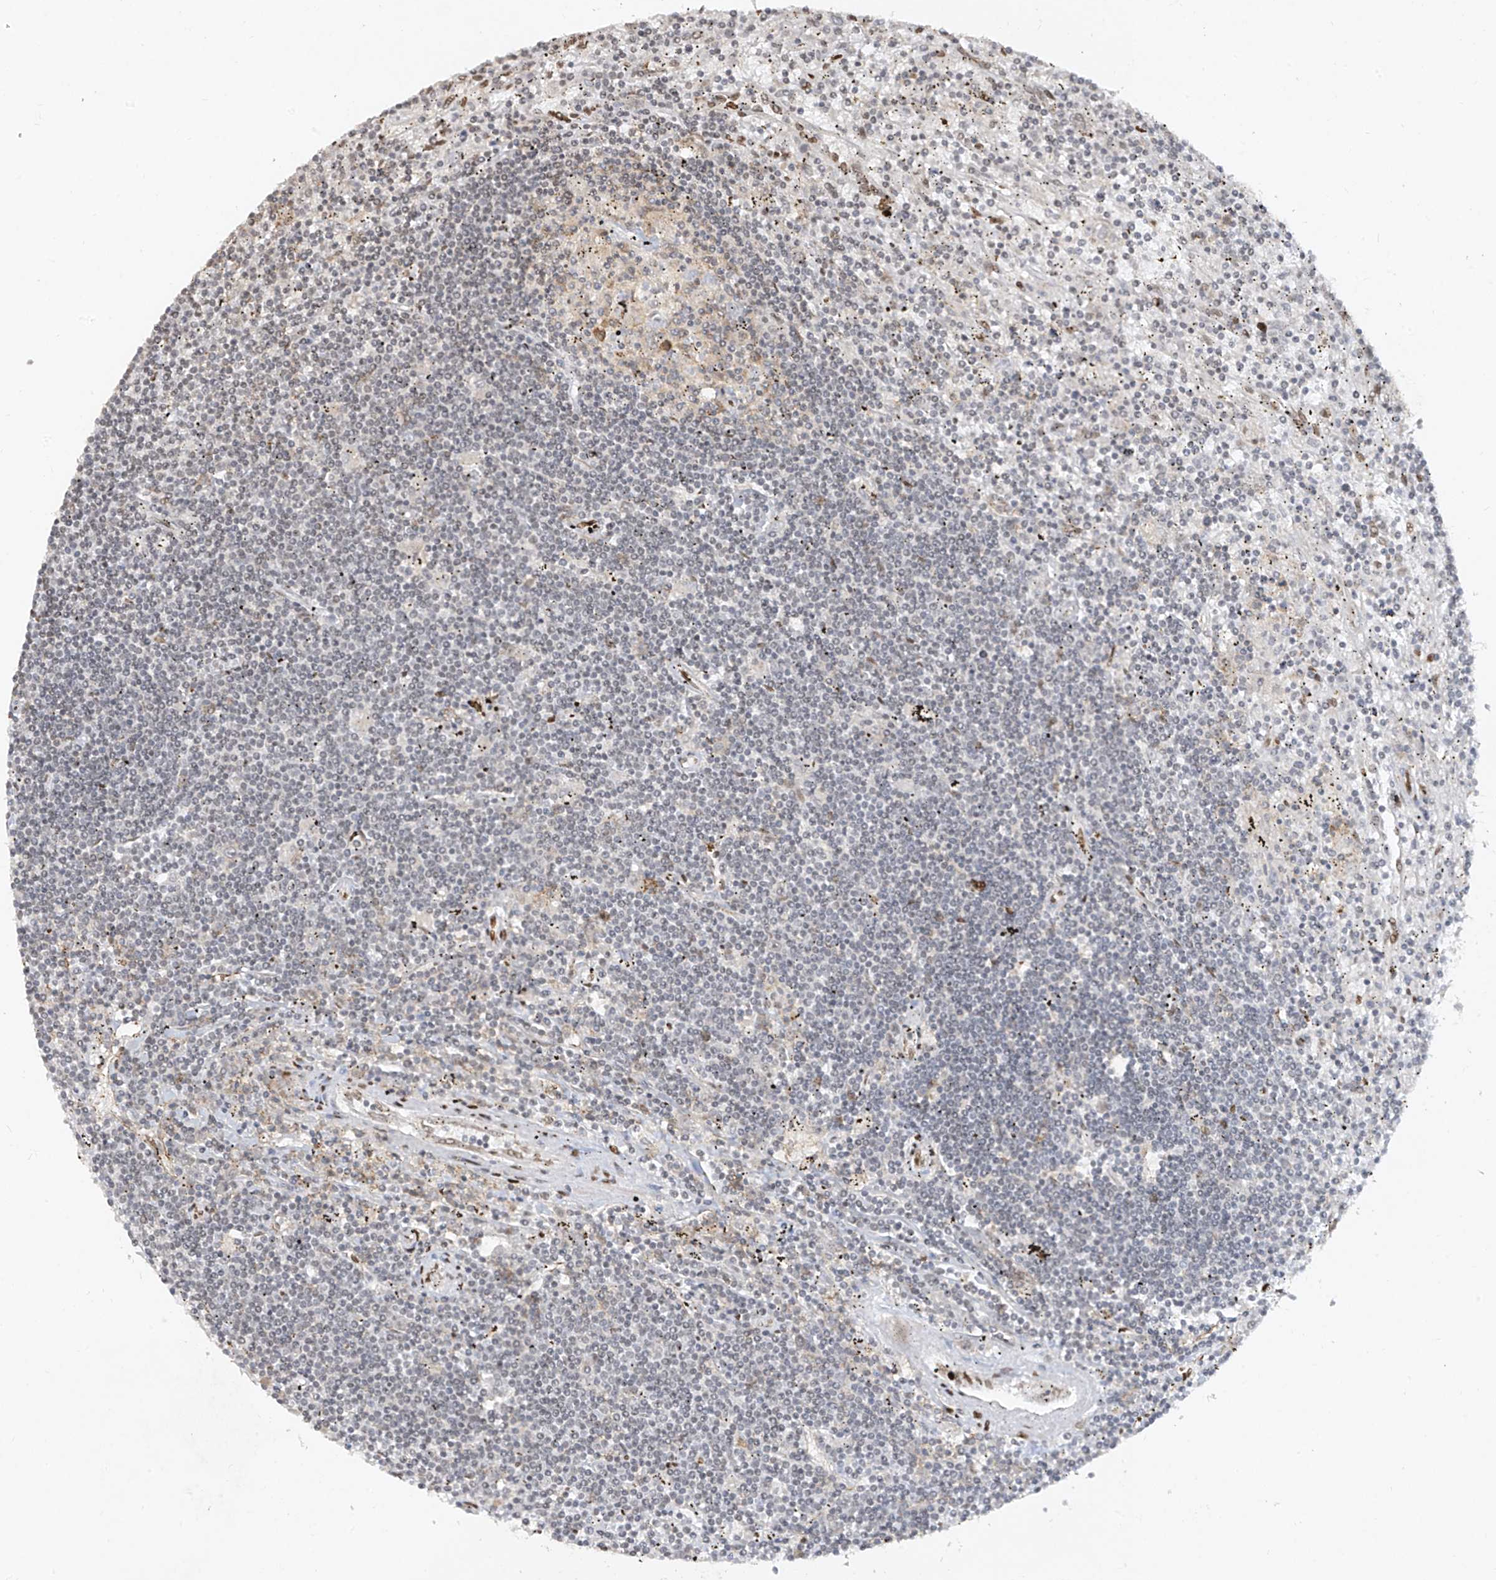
{"staining": {"intensity": "negative", "quantity": "none", "location": "none"}, "tissue": "lymphoma", "cell_type": "Tumor cells", "image_type": "cancer", "snomed": [{"axis": "morphology", "description": "Malignant lymphoma, non-Hodgkin's type, Low grade"}, {"axis": "topography", "description": "Spleen"}], "caption": "Image shows no protein expression in tumor cells of low-grade malignant lymphoma, non-Hodgkin's type tissue.", "gene": "ATRIP", "patient": {"sex": "male", "age": 76}}